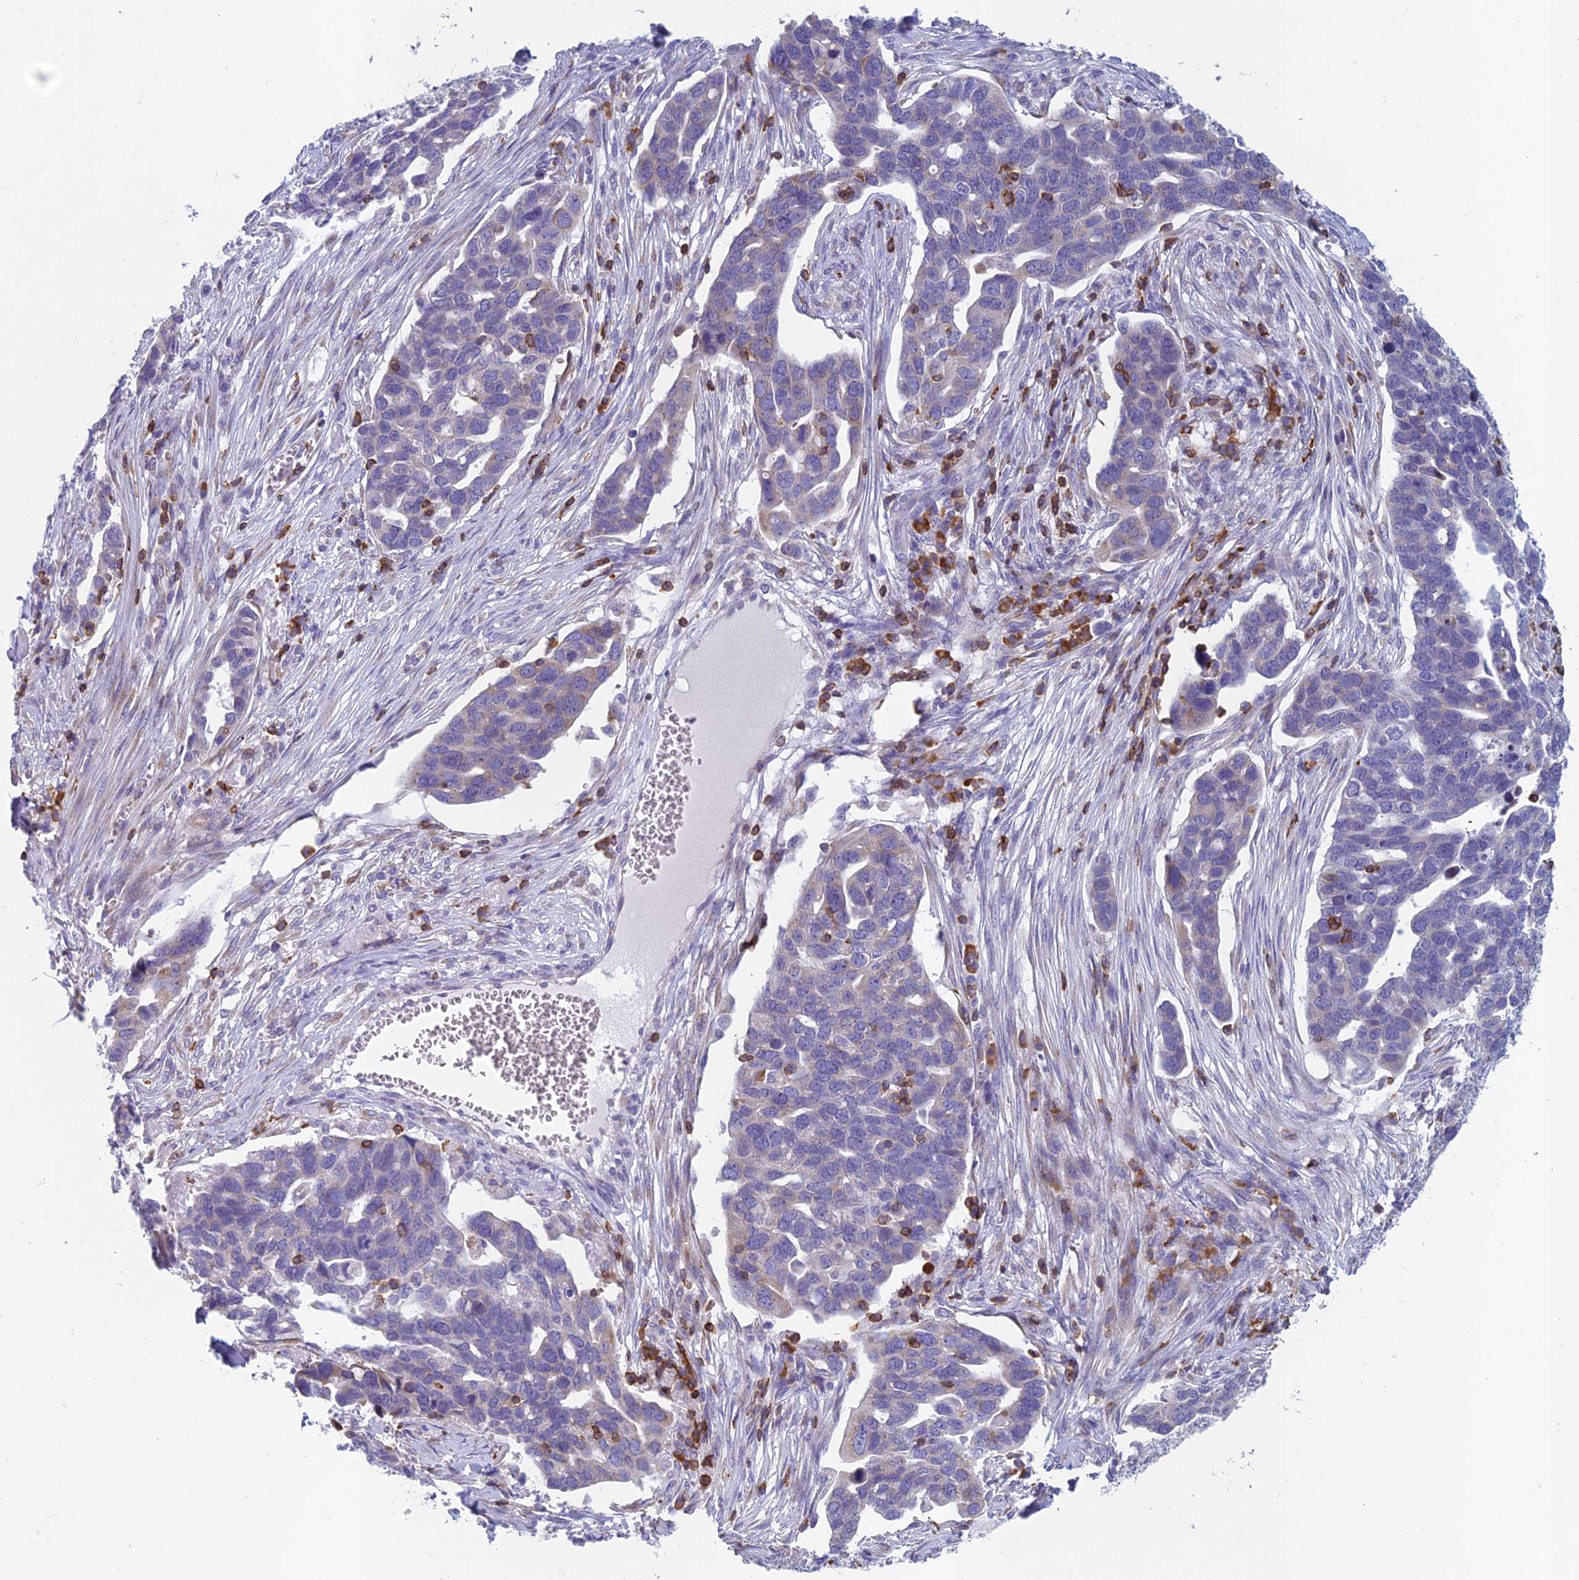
{"staining": {"intensity": "negative", "quantity": "none", "location": "none"}, "tissue": "ovarian cancer", "cell_type": "Tumor cells", "image_type": "cancer", "snomed": [{"axis": "morphology", "description": "Cystadenocarcinoma, serous, NOS"}, {"axis": "topography", "description": "Ovary"}], "caption": "DAB (3,3'-diaminobenzidine) immunohistochemical staining of human serous cystadenocarcinoma (ovarian) displays no significant staining in tumor cells.", "gene": "ABI3BP", "patient": {"sex": "female", "age": 54}}